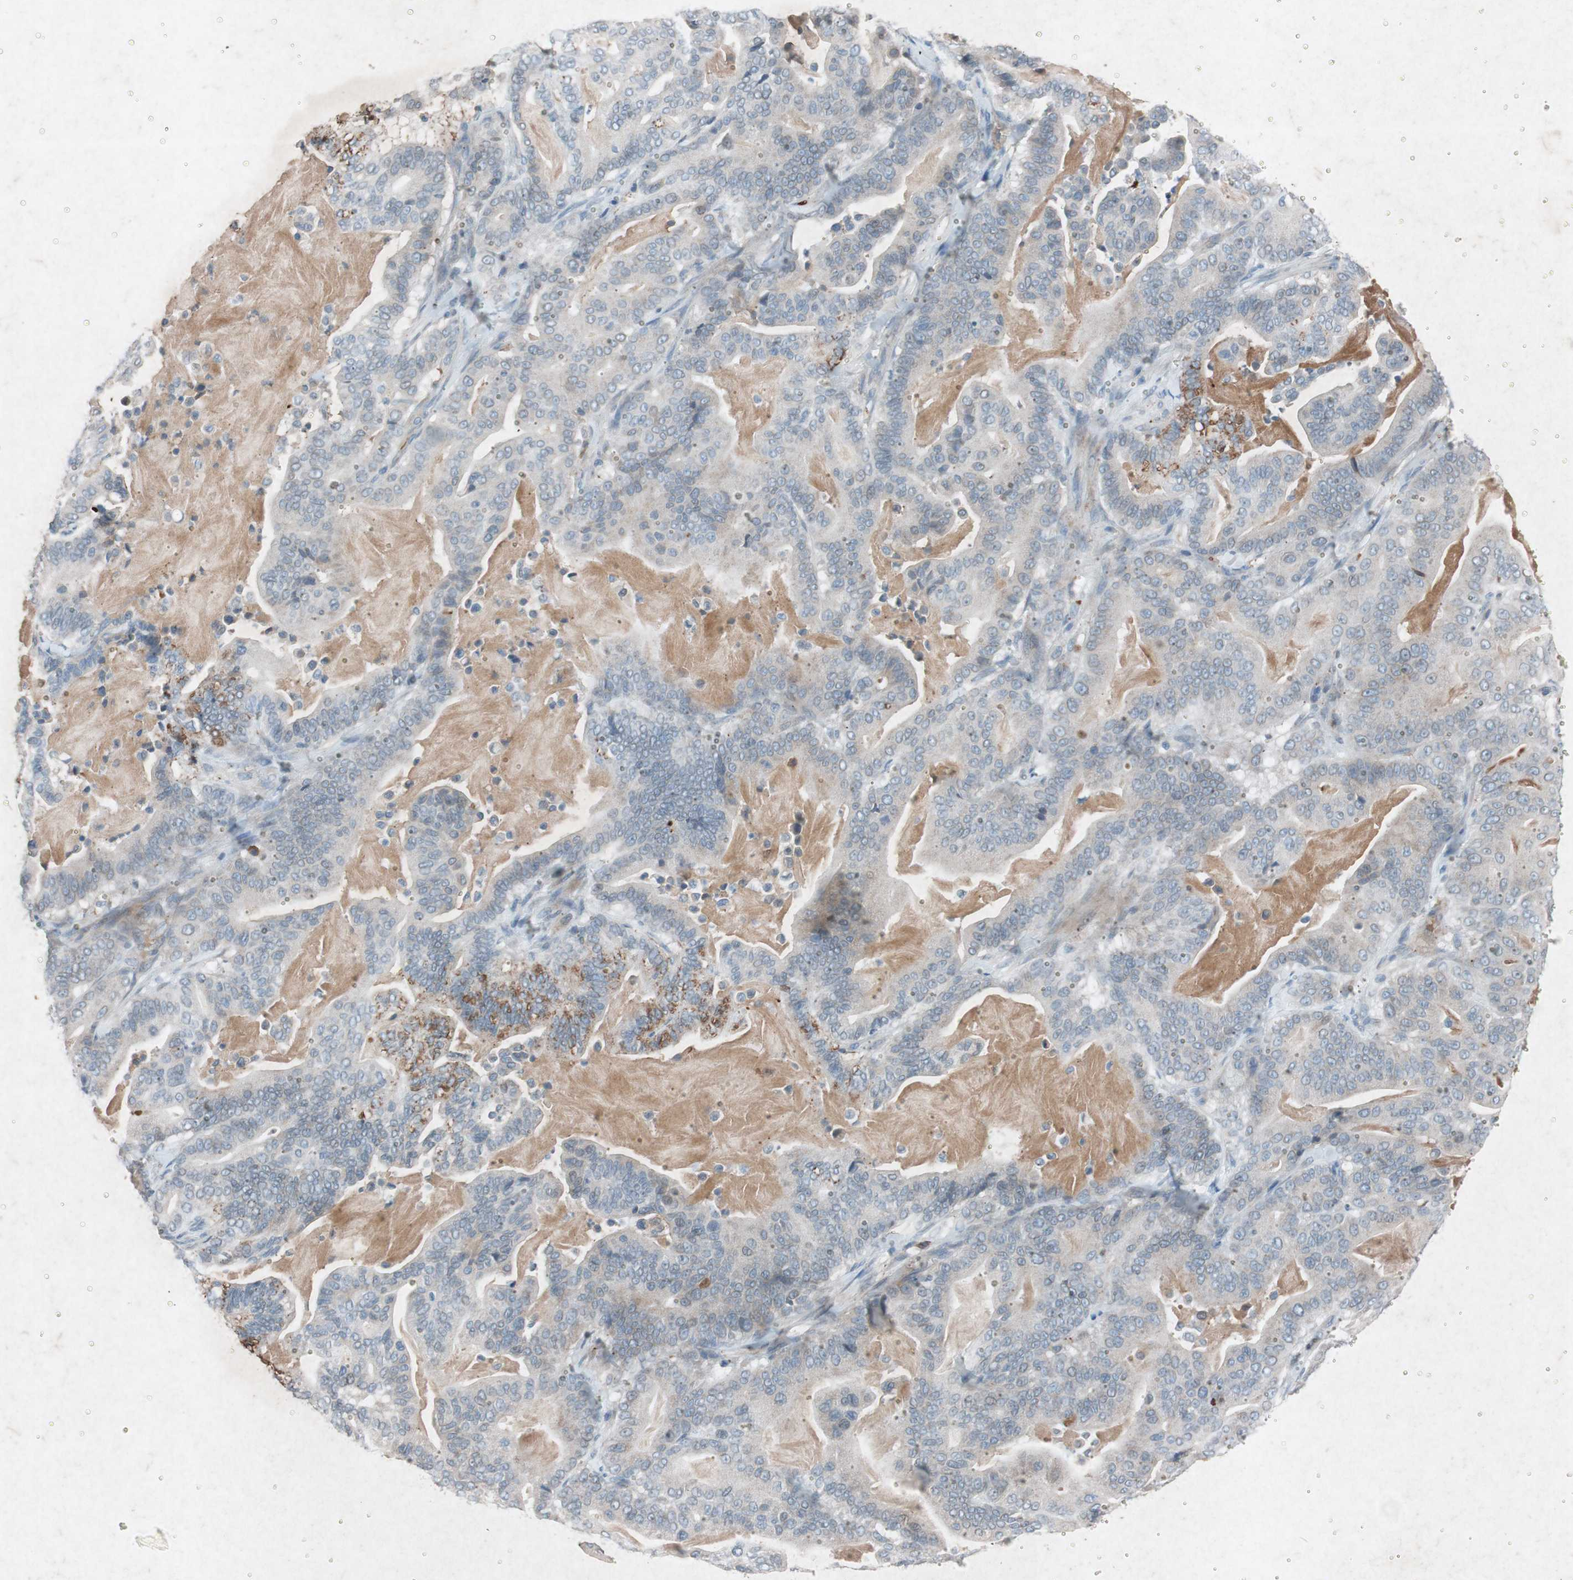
{"staining": {"intensity": "moderate", "quantity": "<25%", "location": "cytoplasmic/membranous"}, "tissue": "pancreatic cancer", "cell_type": "Tumor cells", "image_type": "cancer", "snomed": [{"axis": "morphology", "description": "Adenocarcinoma, NOS"}, {"axis": "topography", "description": "Pancreas"}], "caption": "Moderate cytoplasmic/membranous positivity for a protein is present in approximately <25% of tumor cells of pancreatic cancer using IHC.", "gene": "GRB7", "patient": {"sex": "male", "age": 63}}